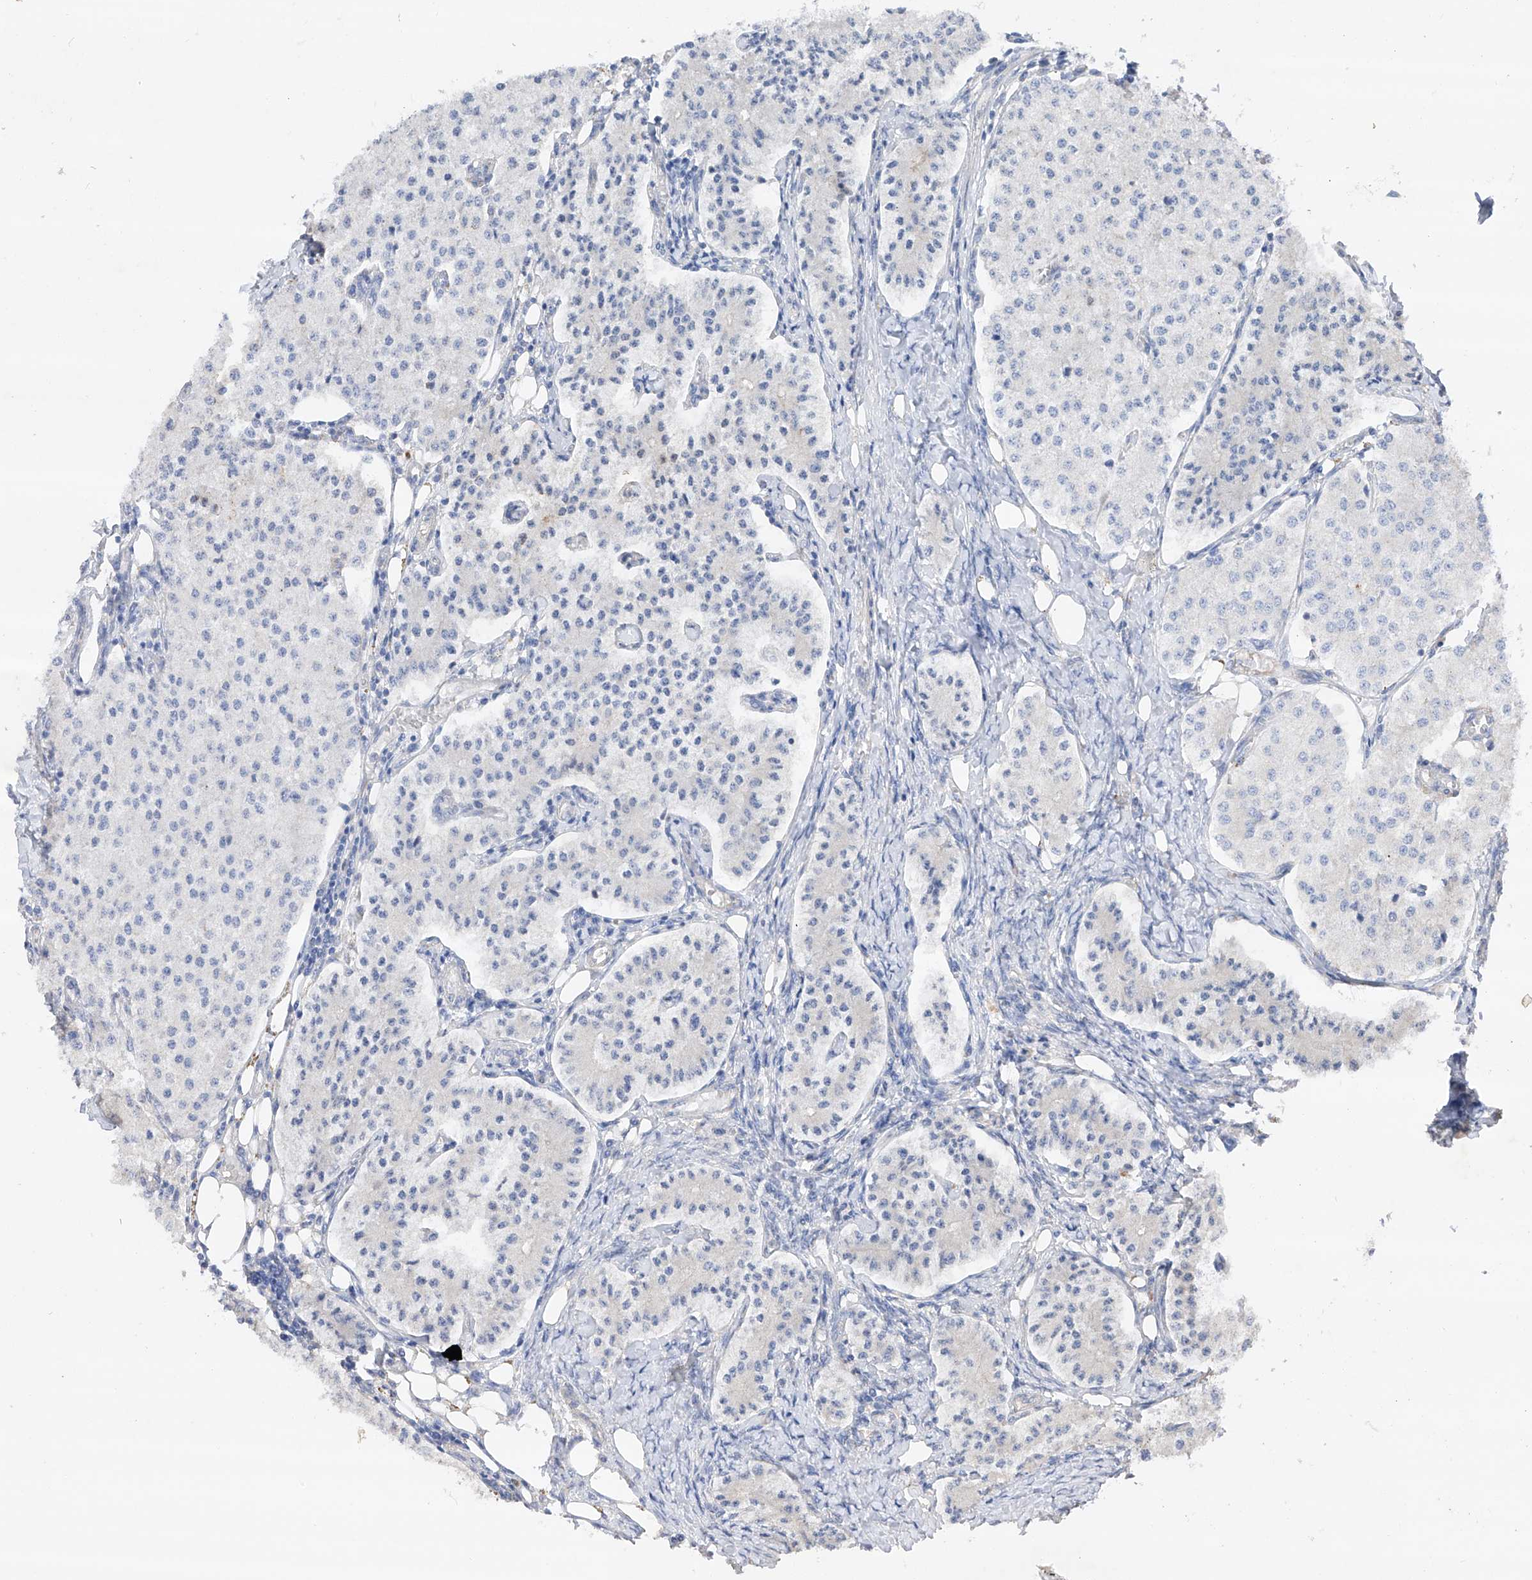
{"staining": {"intensity": "negative", "quantity": "none", "location": "none"}, "tissue": "carcinoid", "cell_type": "Tumor cells", "image_type": "cancer", "snomed": [{"axis": "morphology", "description": "Carcinoid, malignant, NOS"}, {"axis": "topography", "description": "Colon"}], "caption": "DAB immunohistochemical staining of human malignant carcinoid displays no significant staining in tumor cells. (DAB (3,3'-diaminobenzidine) immunohistochemistry (IHC) with hematoxylin counter stain).", "gene": "EDN1", "patient": {"sex": "female", "age": 52}}